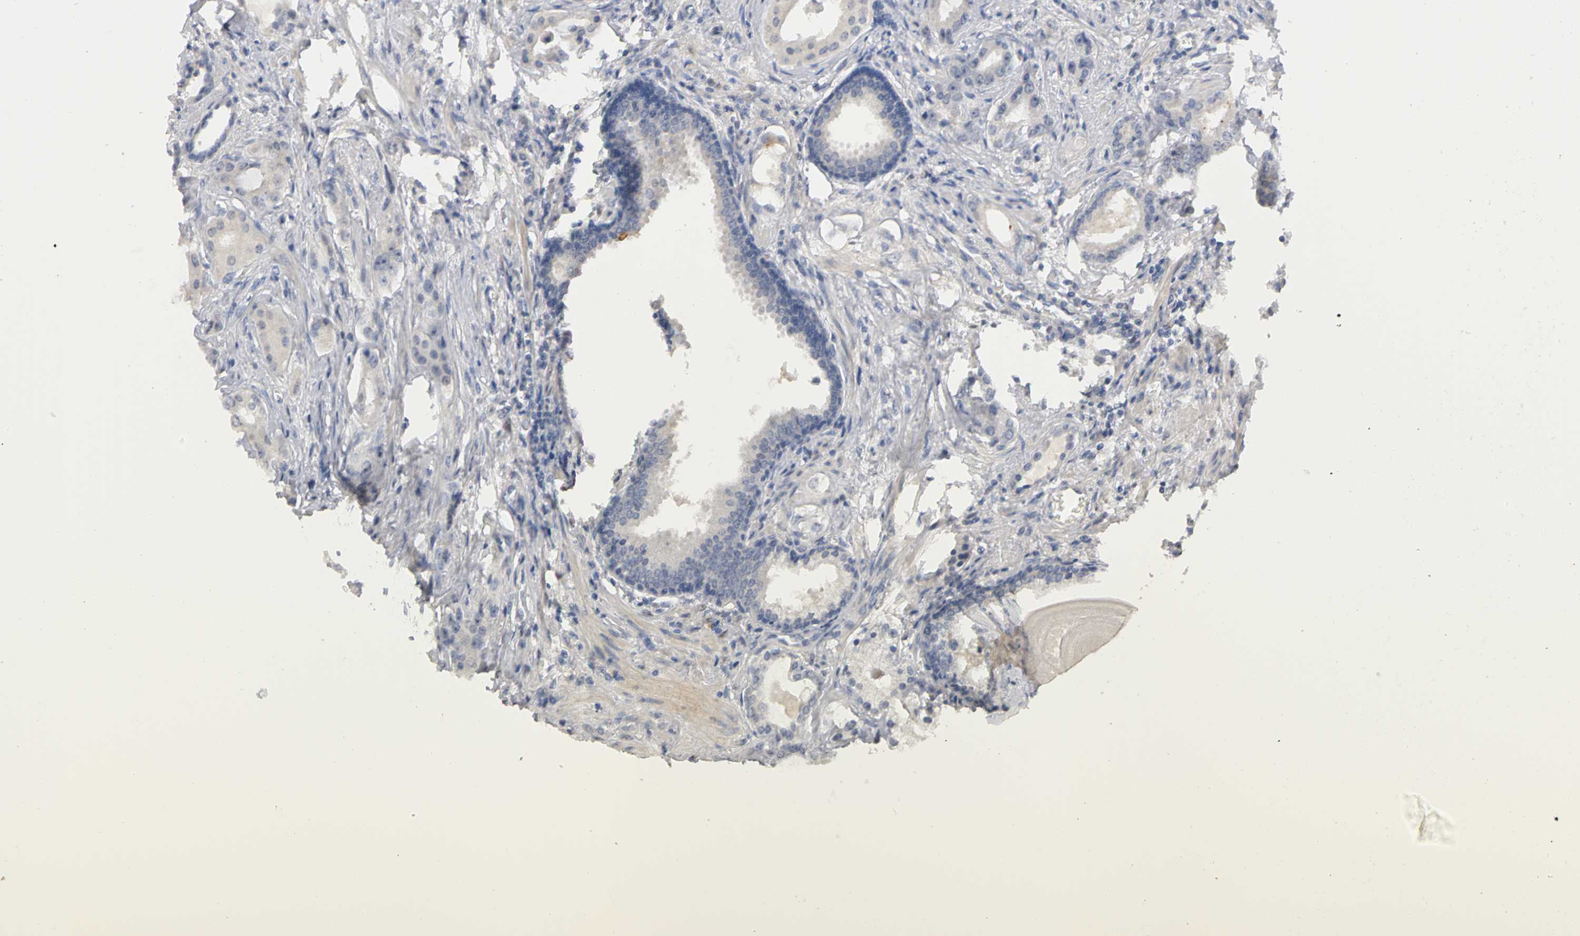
{"staining": {"intensity": "negative", "quantity": "none", "location": "none"}, "tissue": "prostate cancer", "cell_type": "Tumor cells", "image_type": "cancer", "snomed": [{"axis": "morphology", "description": "Adenocarcinoma, Low grade"}, {"axis": "topography", "description": "Prostate"}], "caption": "Photomicrograph shows no protein positivity in tumor cells of prostate cancer tissue.", "gene": "PGR", "patient": {"sex": "male", "age": 59}}